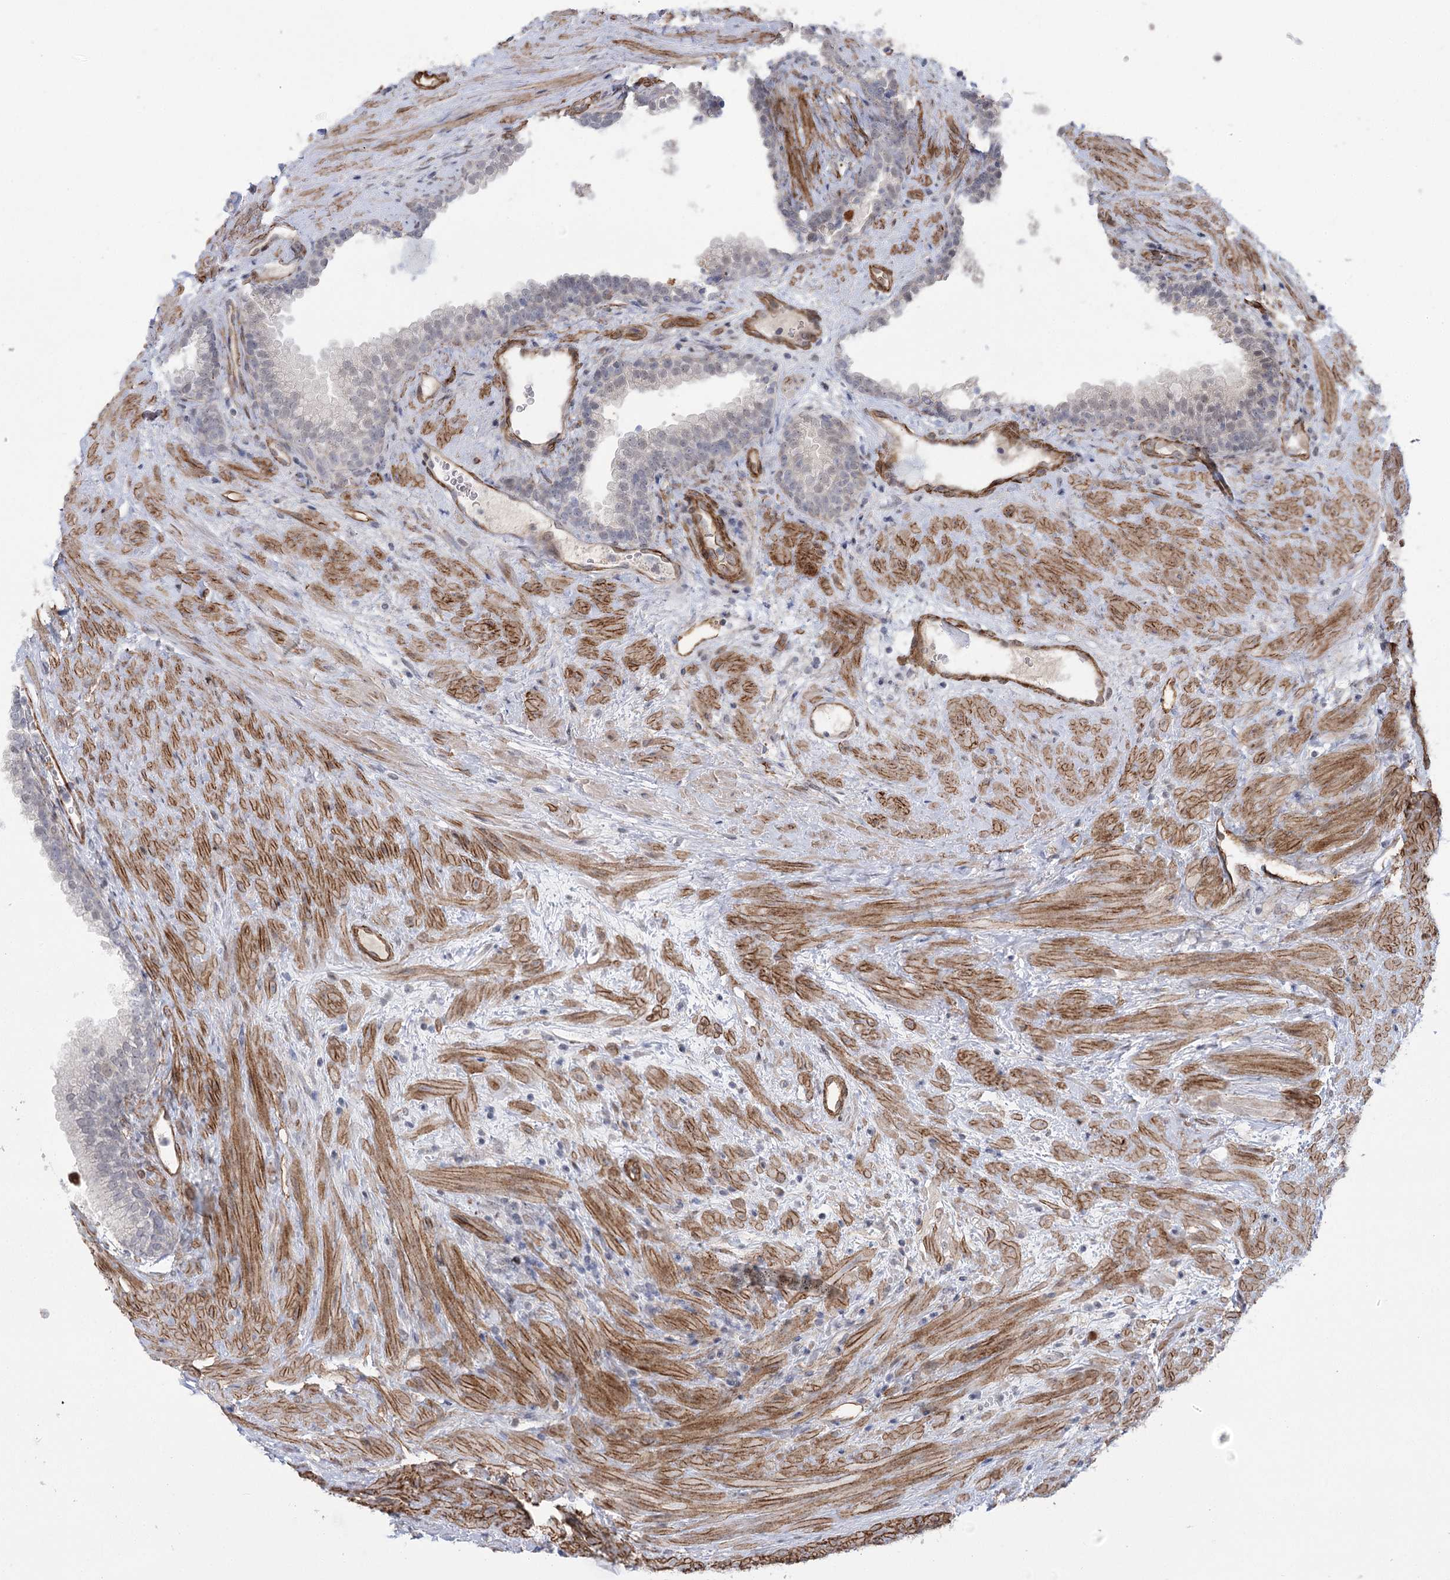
{"staining": {"intensity": "negative", "quantity": "none", "location": "none"}, "tissue": "prostate", "cell_type": "Glandular cells", "image_type": "normal", "snomed": [{"axis": "morphology", "description": "Normal tissue, NOS"}, {"axis": "topography", "description": "Prostate"}], "caption": "The histopathology image shows no significant positivity in glandular cells of prostate. The staining is performed using DAB (3,3'-diaminobenzidine) brown chromogen with nuclei counter-stained in using hematoxylin.", "gene": "AMTN", "patient": {"sex": "male", "age": 76}}